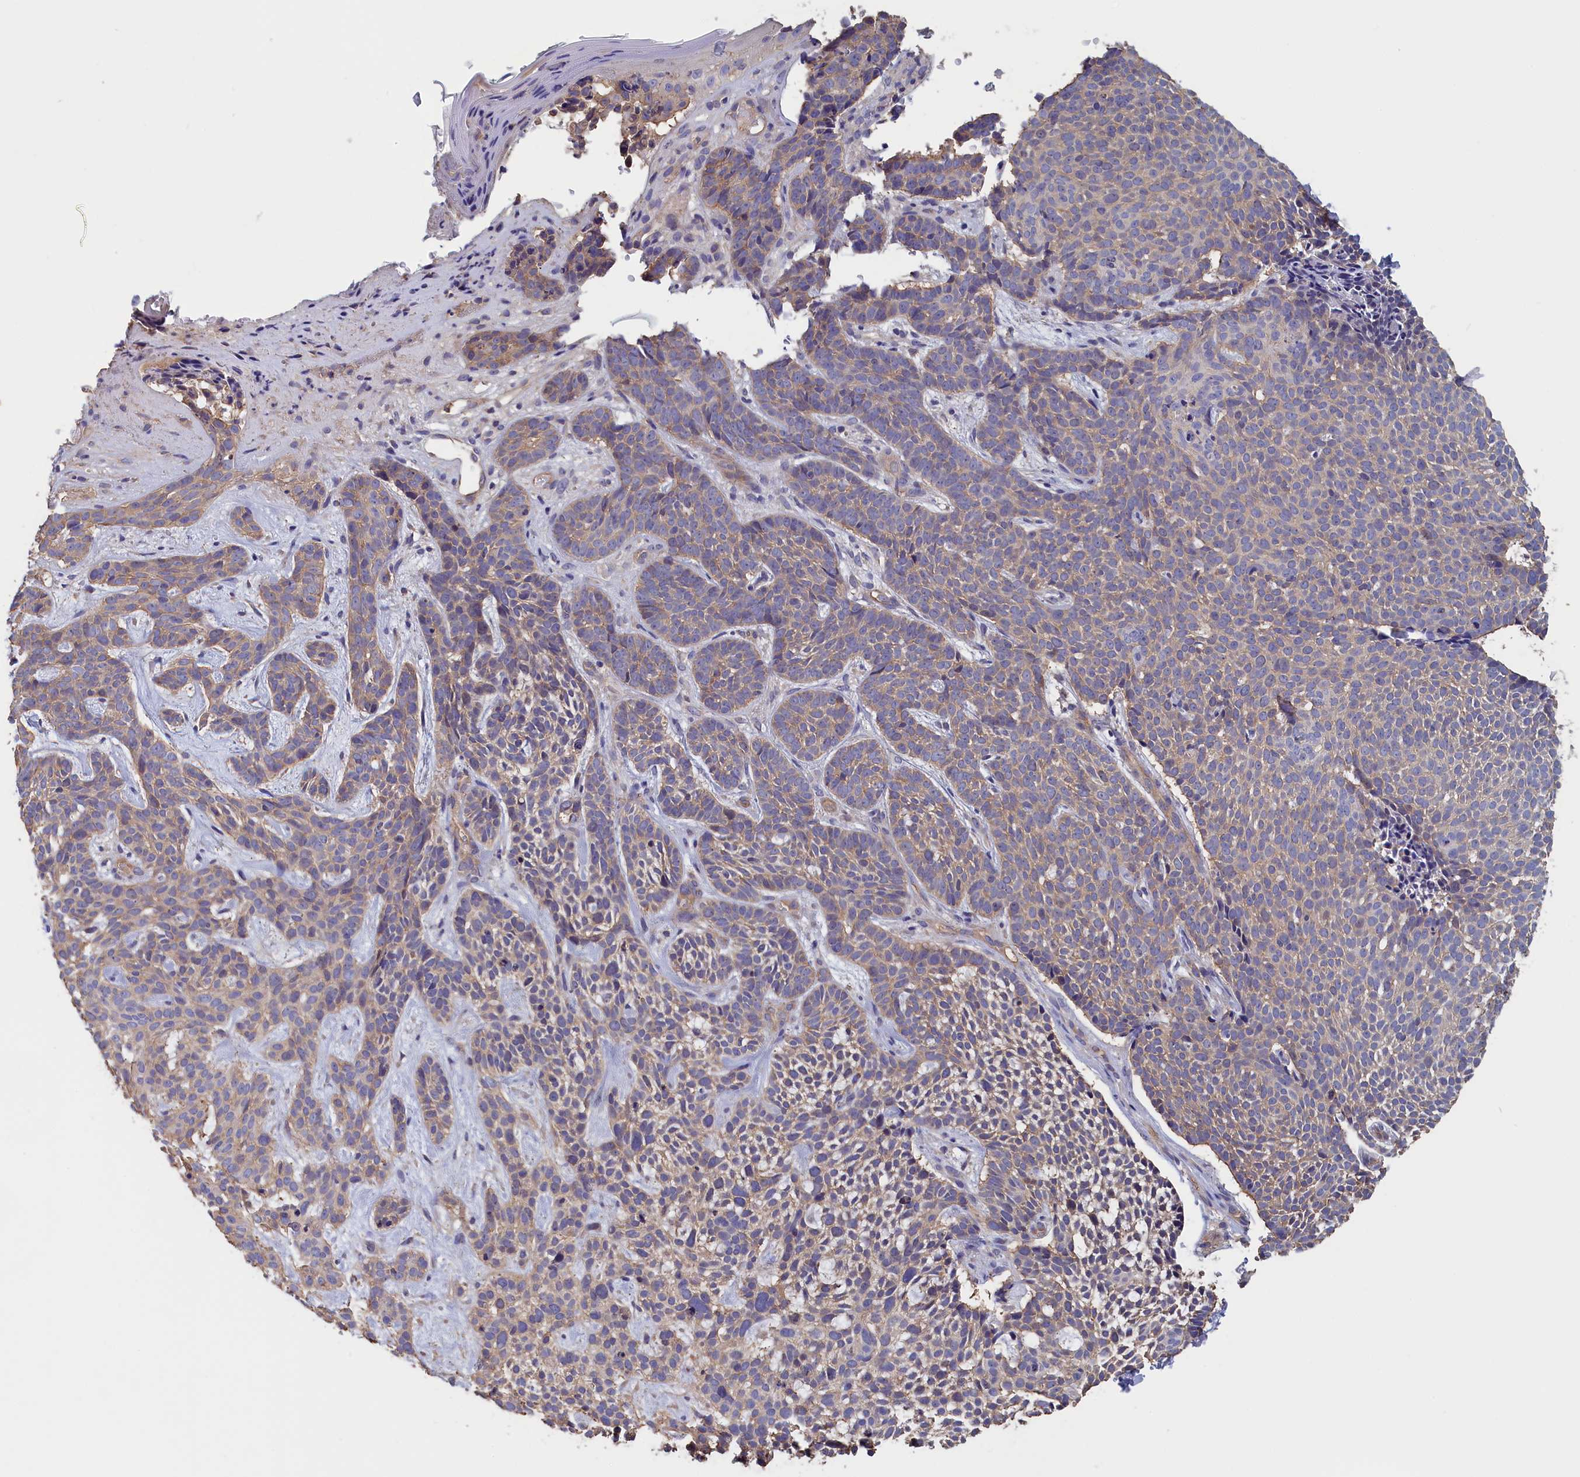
{"staining": {"intensity": "weak", "quantity": "25%-75%", "location": "cytoplasmic/membranous"}, "tissue": "skin cancer", "cell_type": "Tumor cells", "image_type": "cancer", "snomed": [{"axis": "morphology", "description": "Basal cell carcinoma"}, {"axis": "topography", "description": "Skin"}], "caption": "Skin basal cell carcinoma stained with immunohistochemistry shows weak cytoplasmic/membranous positivity in approximately 25%-75% of tumor cells.", "gene": "ANKRD2", "patient": {"sex": "male", "age": 71}}